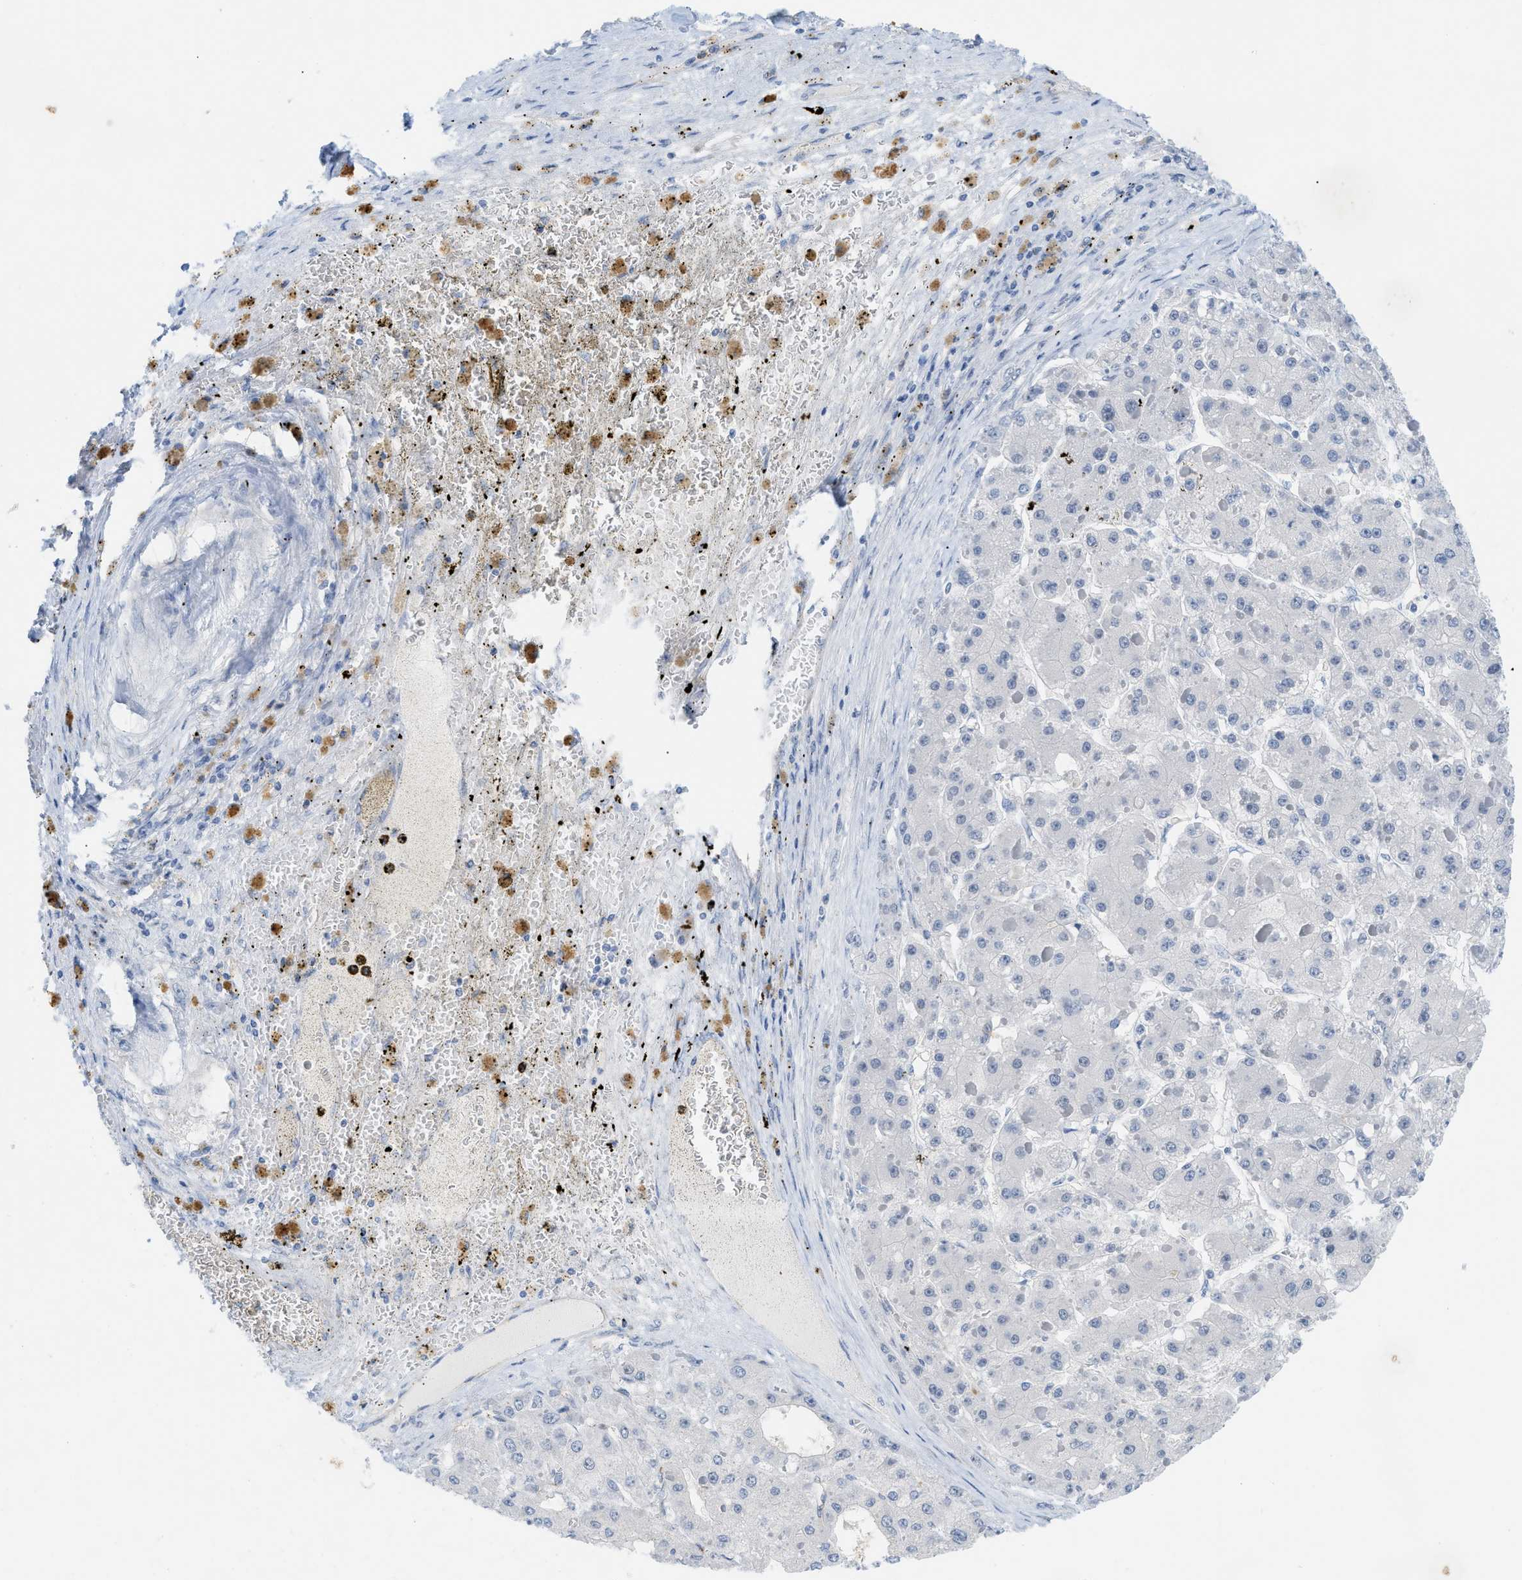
{"staining": {"intensity": "negative", "quantity": "none", "location": "none"}, "tissue": "liver cancer", "cell_type": "Tumor cells", "image_type": "cancer", "snomed": [{"axis": "morphology", "description": "Carcinoma, Hepatocellular, NOS"}, {"axis": "topography", "description": "Liver"}], "caption": "Immunohistochemistry photomicrograph of human liver cancer stained for a protein (brown), which exhibits no expression in tumor cells.", "gene": "HLTF", "patient": {"sex": "female", "age": 73}}